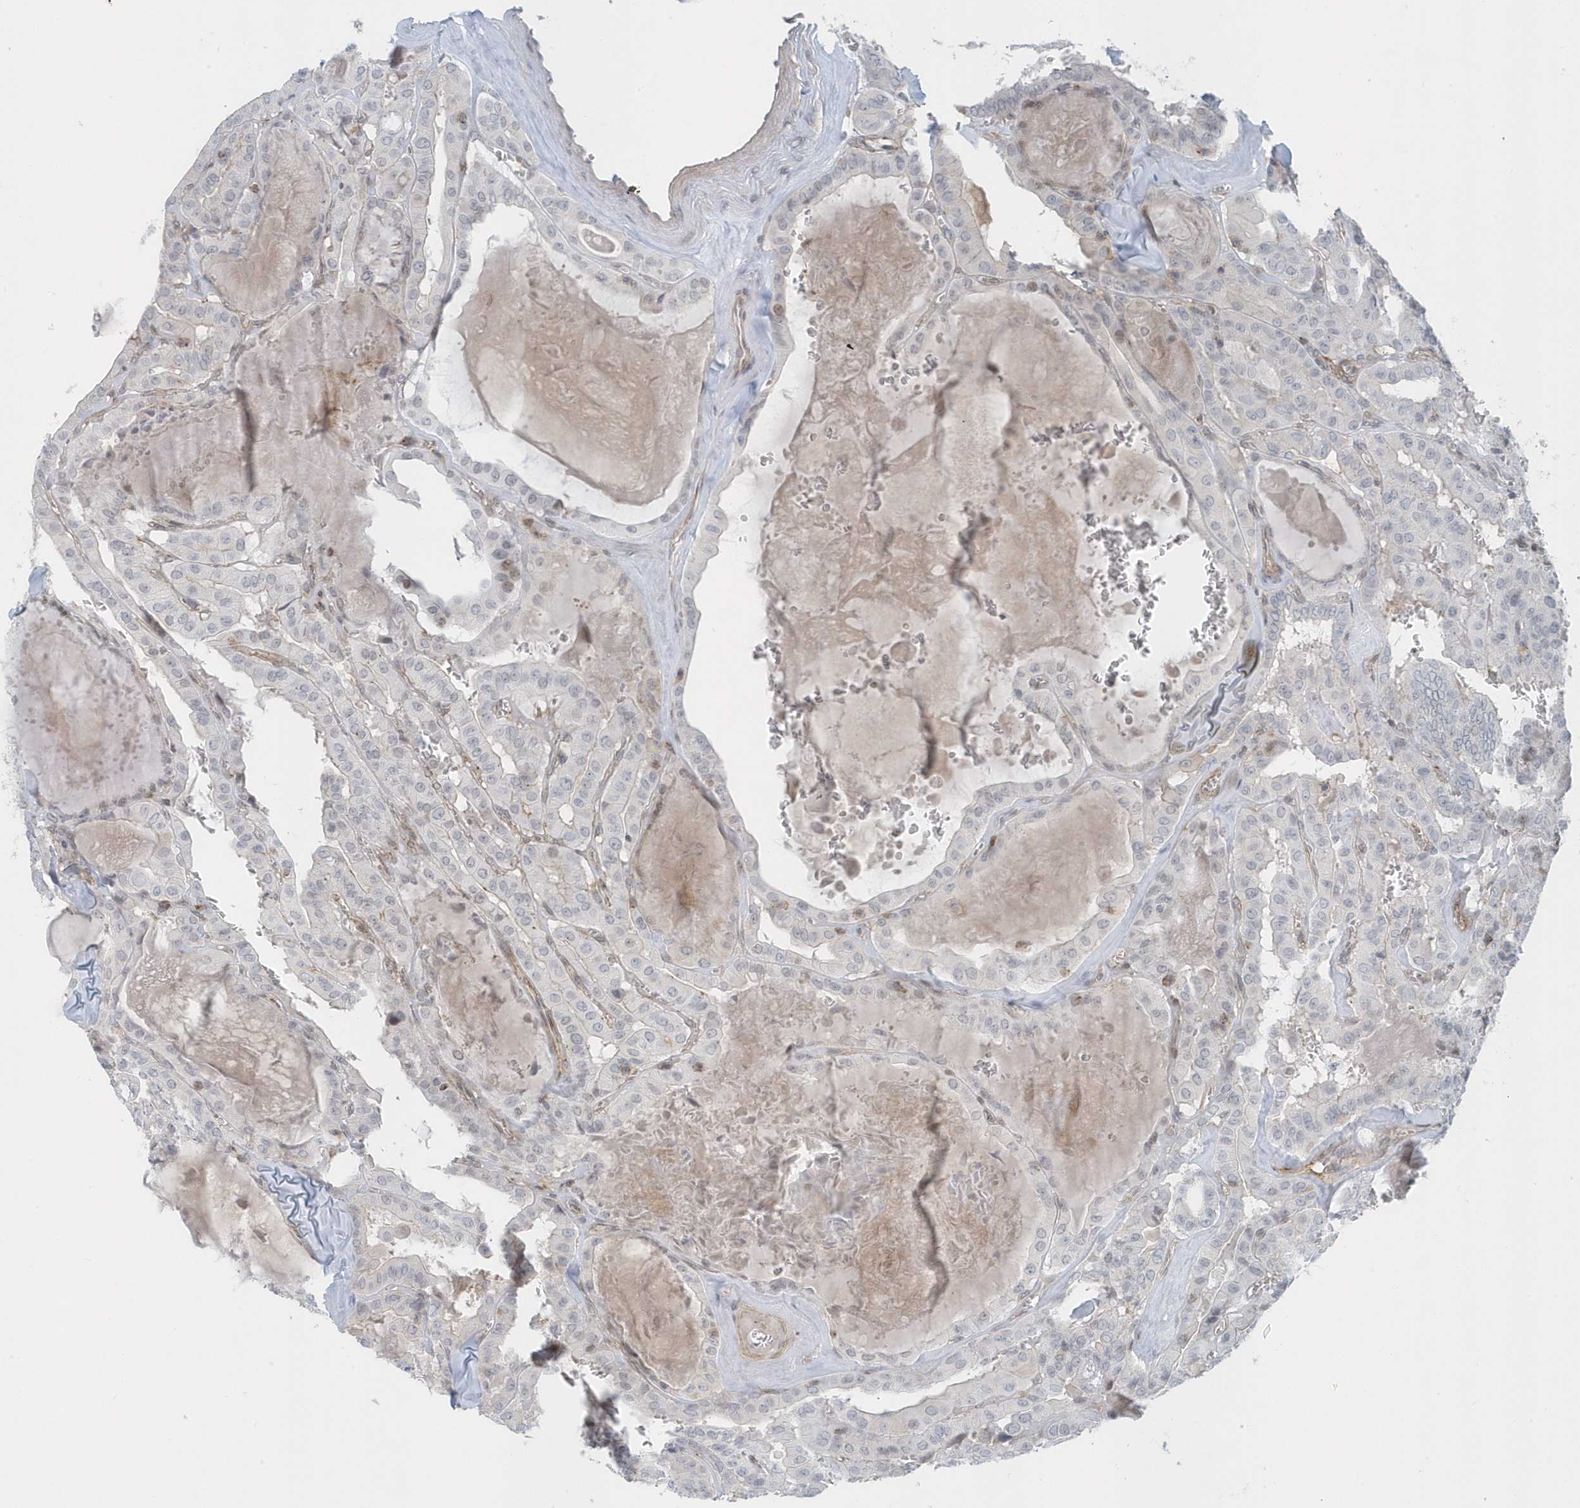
{"staining": {"intensity": "moderate", "quantity": "<25%", "location": "nuclear"}, "tissue": "thyroid cancer", "cell_type": "Tumor cells", "image_type": "cancer", "snomed": [{"axis": "morphology", "description": "Papillary adenocarcinoma, NOS"}, {"axis": "topography", "description": "Thyroid gland"}], "caption": "Immunohistochemical staining of human thyroid cancer (papillary adenocarcinoma) shows low levels of moderate nuclear protein staining in approximately <25% of tumor cells. (DAB (3,3'-diaminobenzidine) = brown stain, brightfield microscopy at high magnification).", "gene": "CACNB2", "patient": {"sex": "male", "age": 52}}